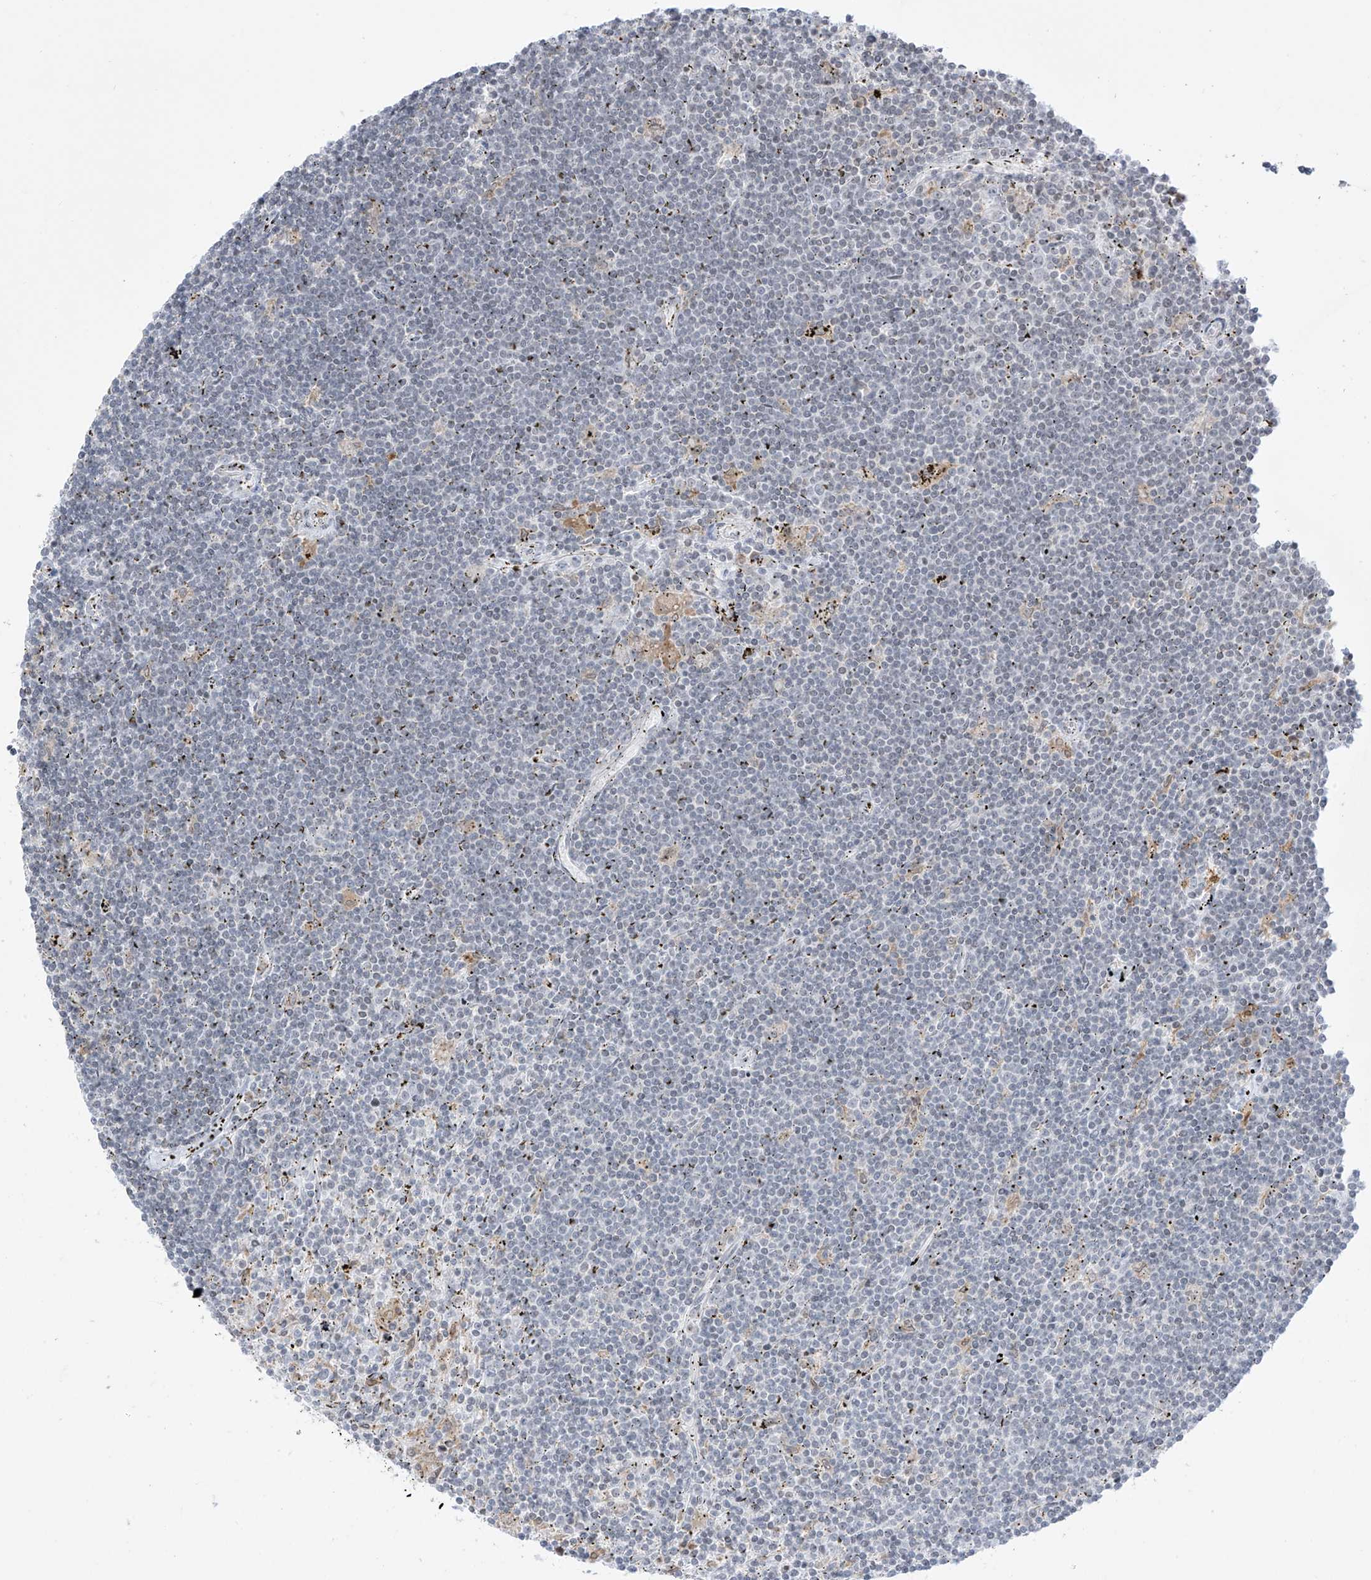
{"staining": {"intensity": "negative", "quantity": "none", "location": "none"}, "tissue": "lymphoma", "cell_type": "Tumor cells", "image_type": "cancer", "snomed": [{"axis": "morphology", "description": "Malignant lymphoma, non-Hodgkin's type, Low grade"}, {"axis": "topography", "description": "Spleen"}], "caption": "DAB immunohistochemical staining of lymphoma demonstrates no significant staining in tumor cells.", "gene": "TBXAS1", "patient": {"sex": "male", "age": 76}}